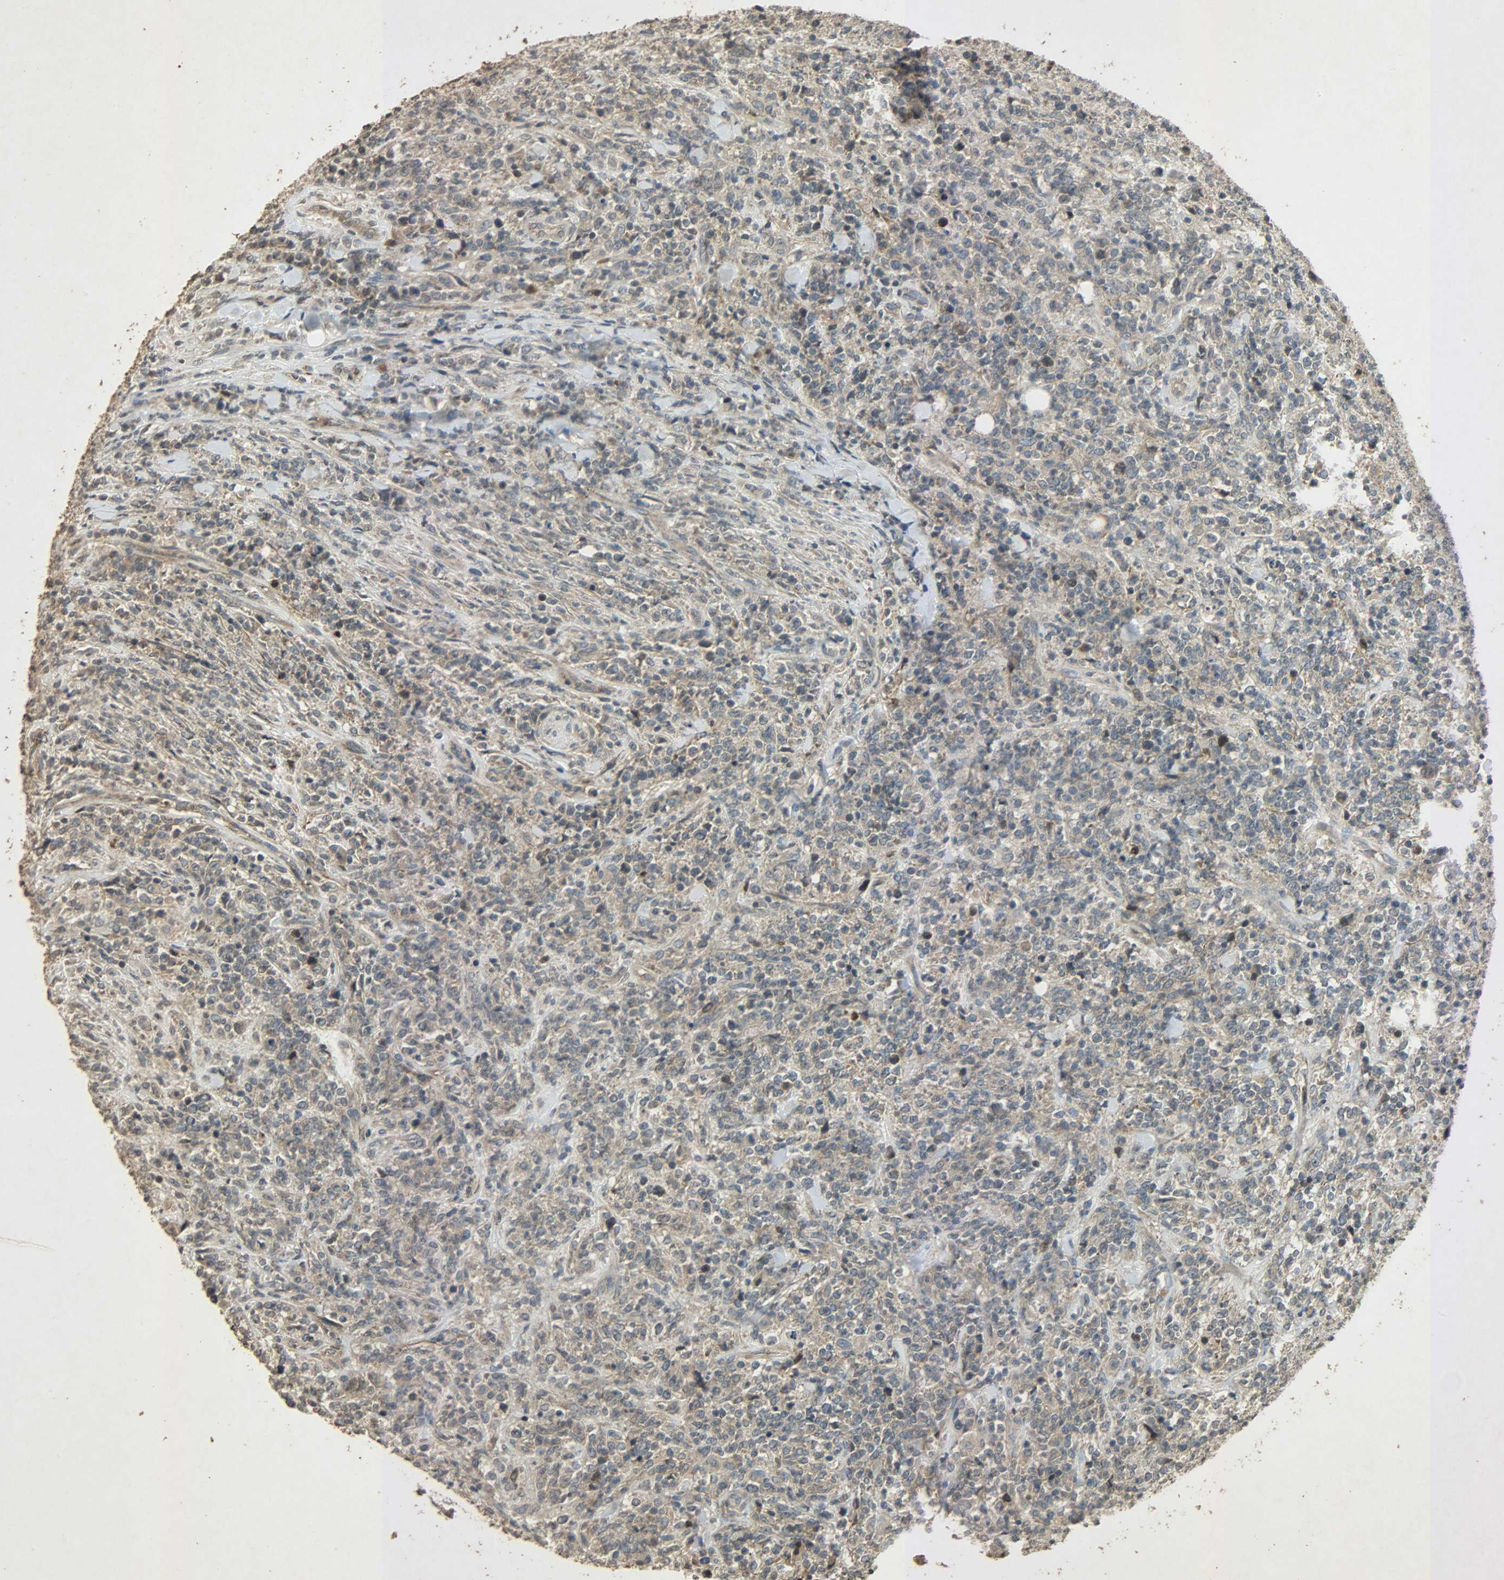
{"staining": {"intensity": "weak", "quantity": ">75%", "location": "cytoplasmic/membranous"}, "tissue": "lymphoma", "cell_type": "Tumor cells", "image_type": "cancer", "snomed": [{"axis": "morphology", "description": "Malignant lymphoma, non-Hodgkin's type, High grade"}, {"axis": "topography", "description": "Soft tissue"}], "caption": "A high-resolution micrograph shows IHC staining of lymphoma, which exhibits weak cytoplasmic/membranous expression in approximately >75% of tumor cells. (DAB (3,3'-diaminobenzidine) IHC with brightfield microscopy, high magnification).", "gene": "ATP2B1", "patient": {"sex": "male", "age": 18}}